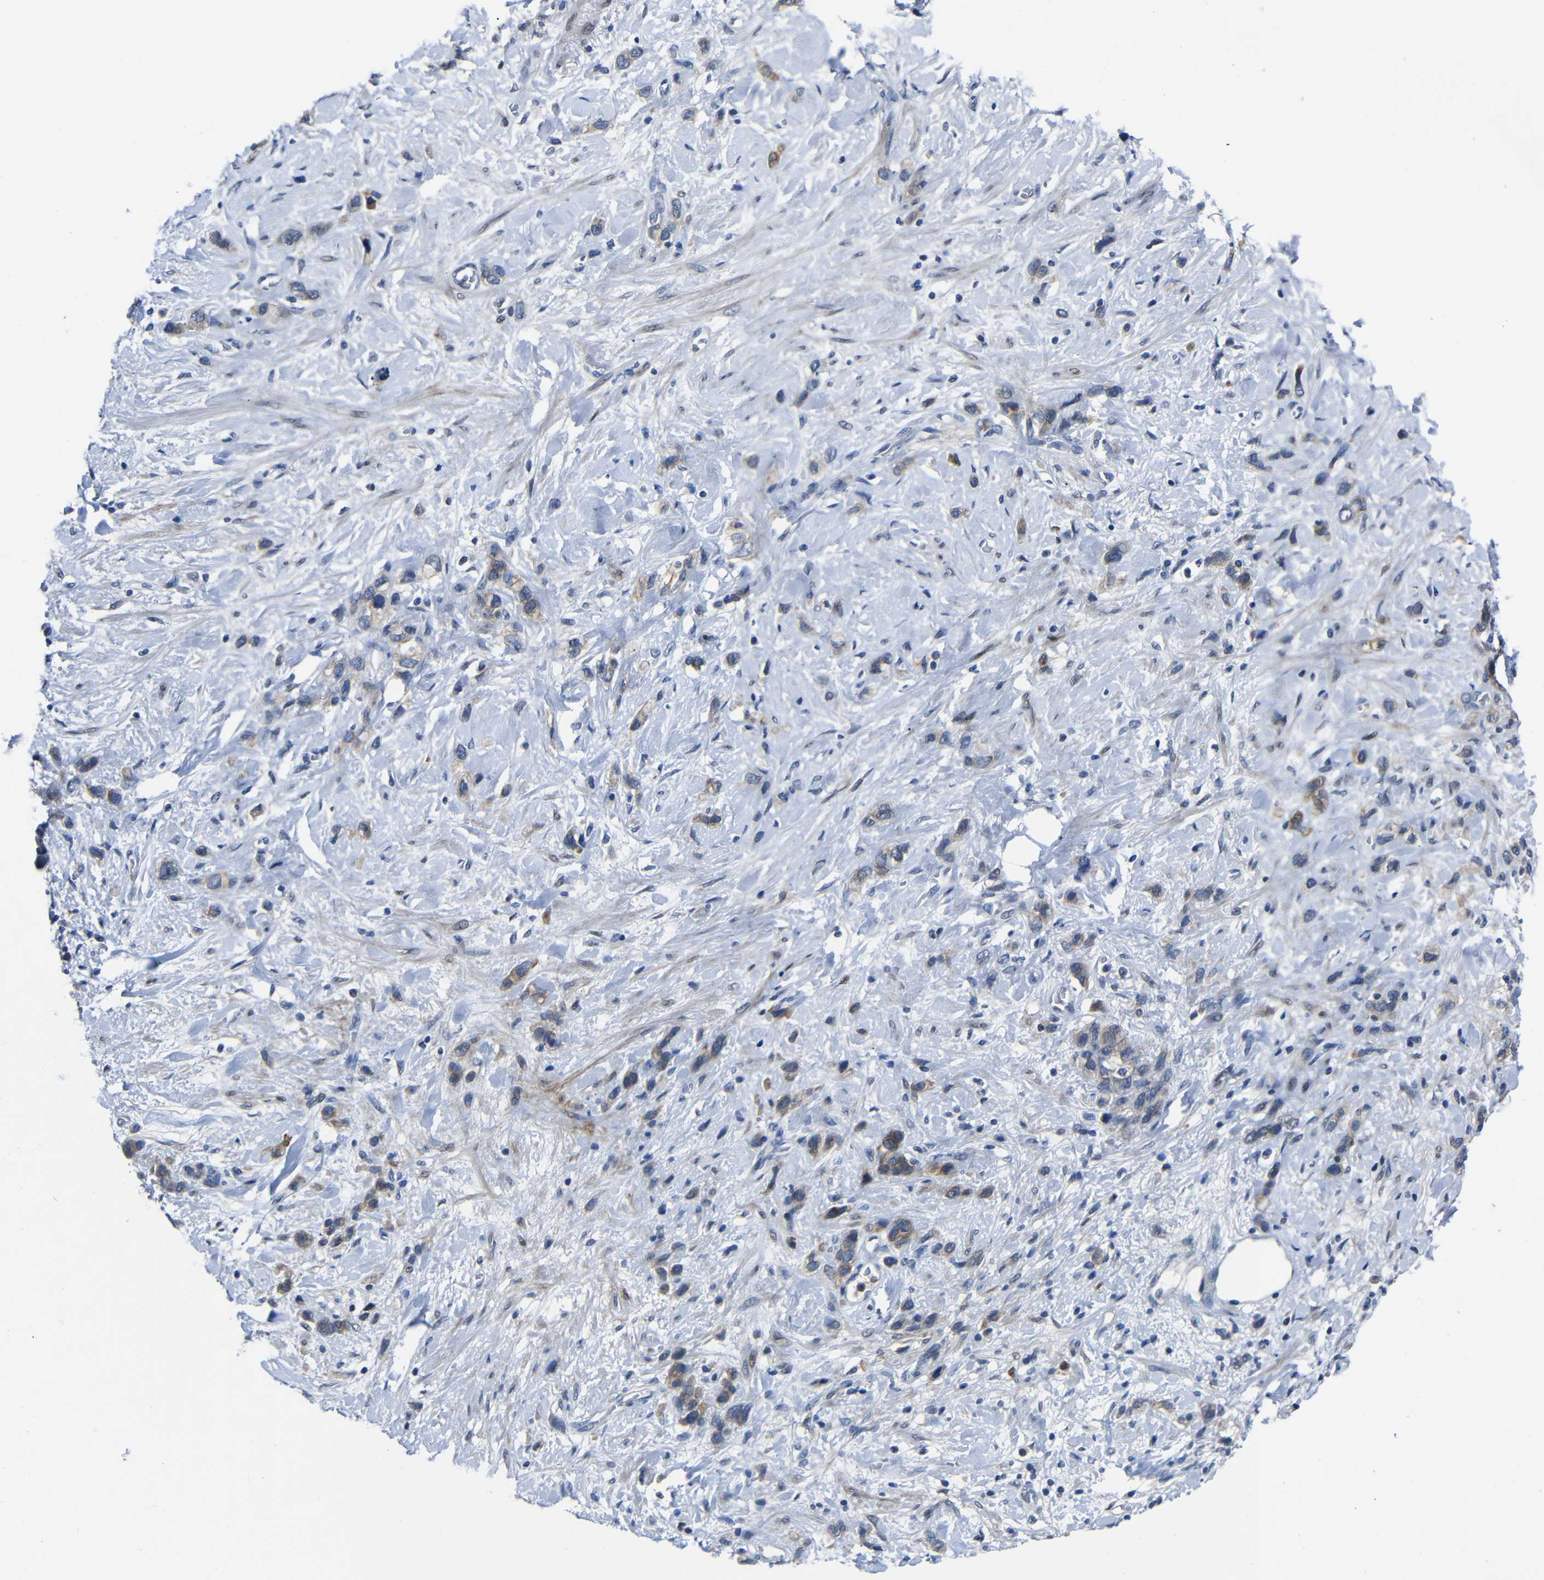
{"staining": {"intensity": "moderate", "quantity": "<25%", "location": "cytoplasmic/membranous"}, "tissue": "stomach cancer", "cell_type": "Tumor cells", "image_type": "cancer", "snomed": [{"axis": "morphology", "description": "Adenocarcinoma, NOS"}, {"axis": "morphology", "description": "Adenocarcinoma, High grade"}, {"axis": "topography", "description": "Stomach, upper"}, {"axis": "topography", "description": "Stomach, lower"}], "caption": "A histopathology image of human stomach high-grade adenocarcinoma stained for a protein displays moderate cytoplasmic/membranous brown staining in tumor cells. (DAB IHC with brightfield microscopy, high magnification).", "gene": "SEMA4B", "patient": {"sex": "female", "age": 65}}